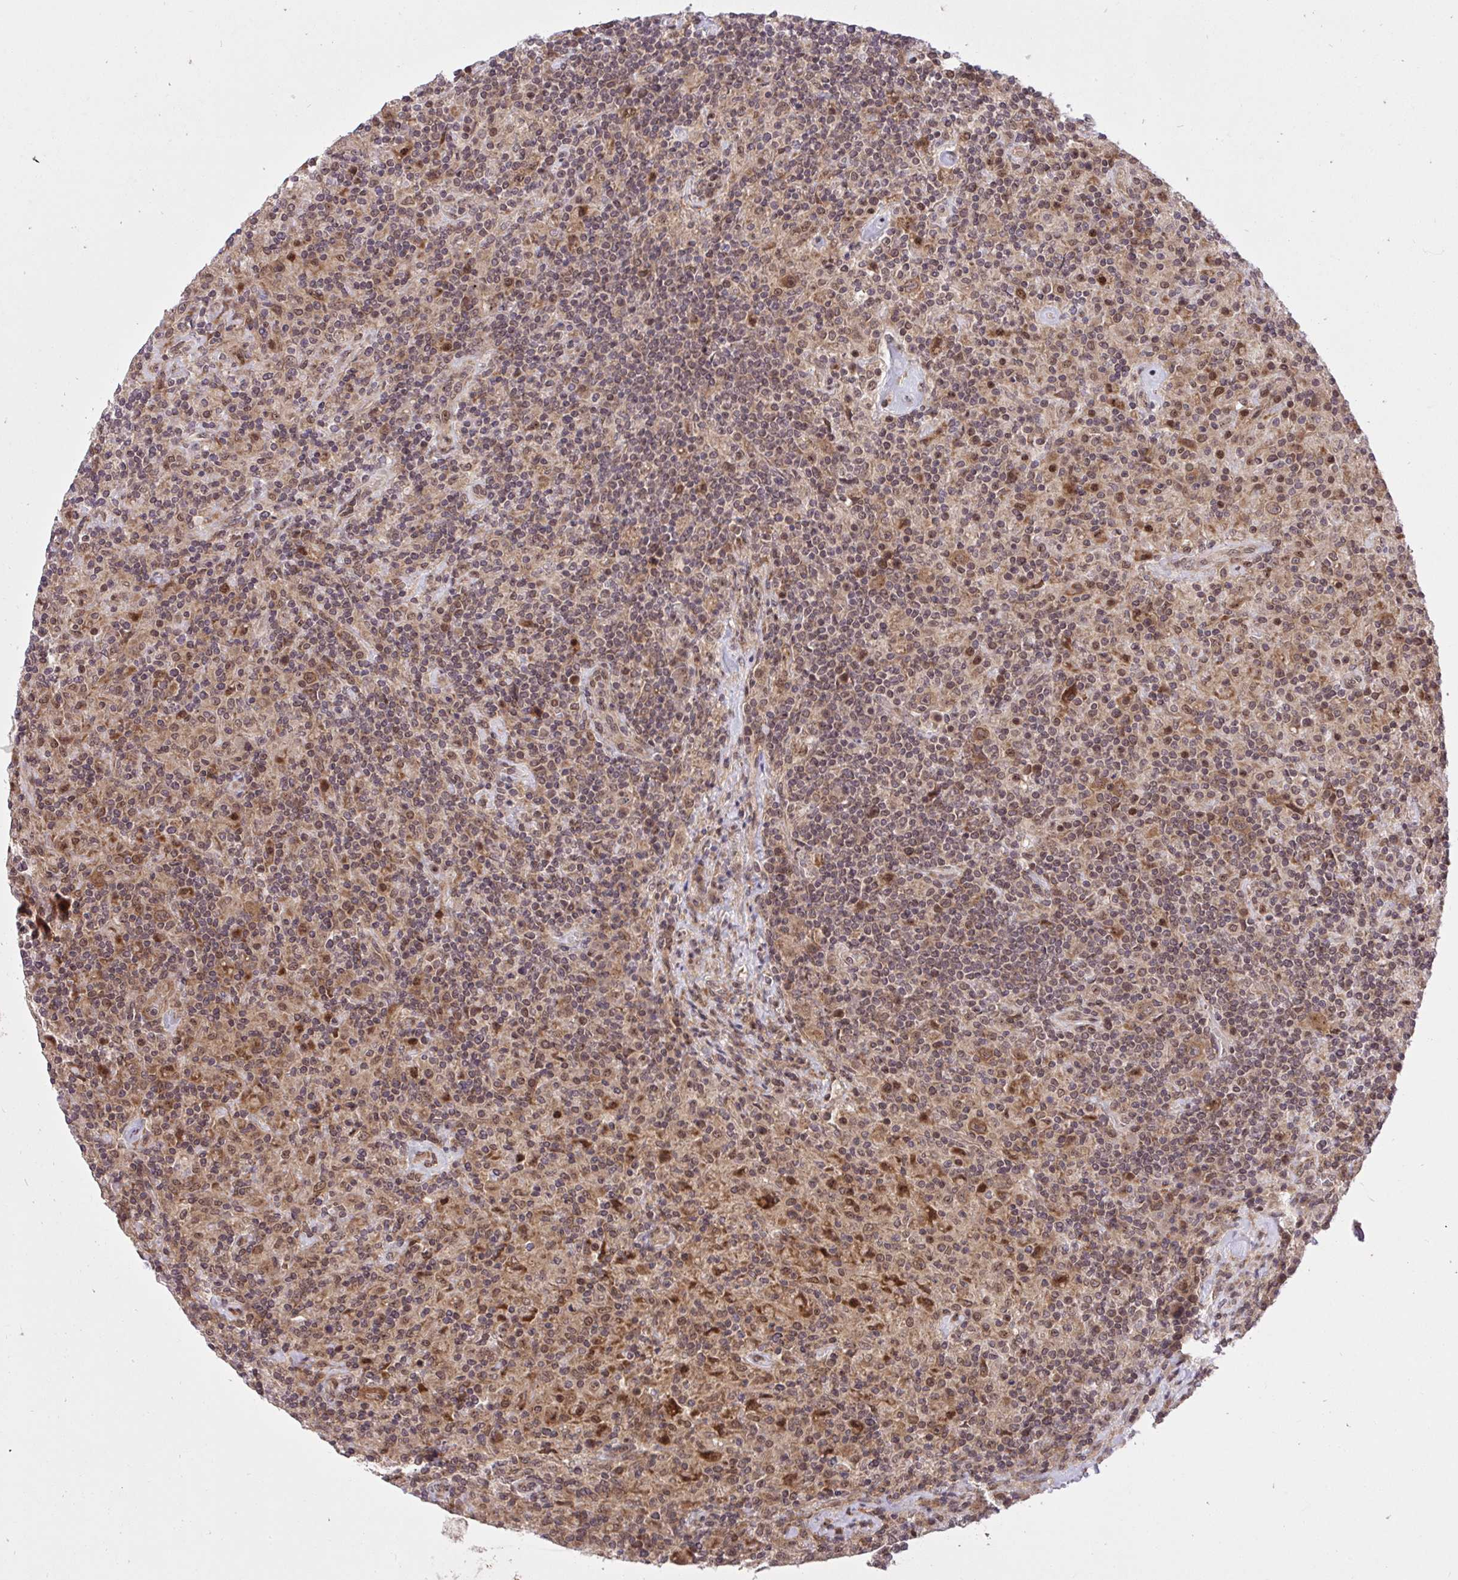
{"staining": {"intensity": "moderate", "quantity": ">75%", "location": "cytoplasmic/membranous"}, "tissue": "lymphoma", "cell_type": "Tumor cells", "image_type": "cancer", "snomed": [{"axis": "morphology", "description": "Hodgkin's disease, NOS"}, {"axis": "topography", "description": "Lymph node"}], "caption": "A high-resolution photomicrograph shows immunohistochemistry (IHC) staining of lymphoma, which shows moderate cytoplasmic/membranous positivity in about >75% of tumor cells.", "gene": "ERI1", "patient": {"sex": "male", "age": 70}}